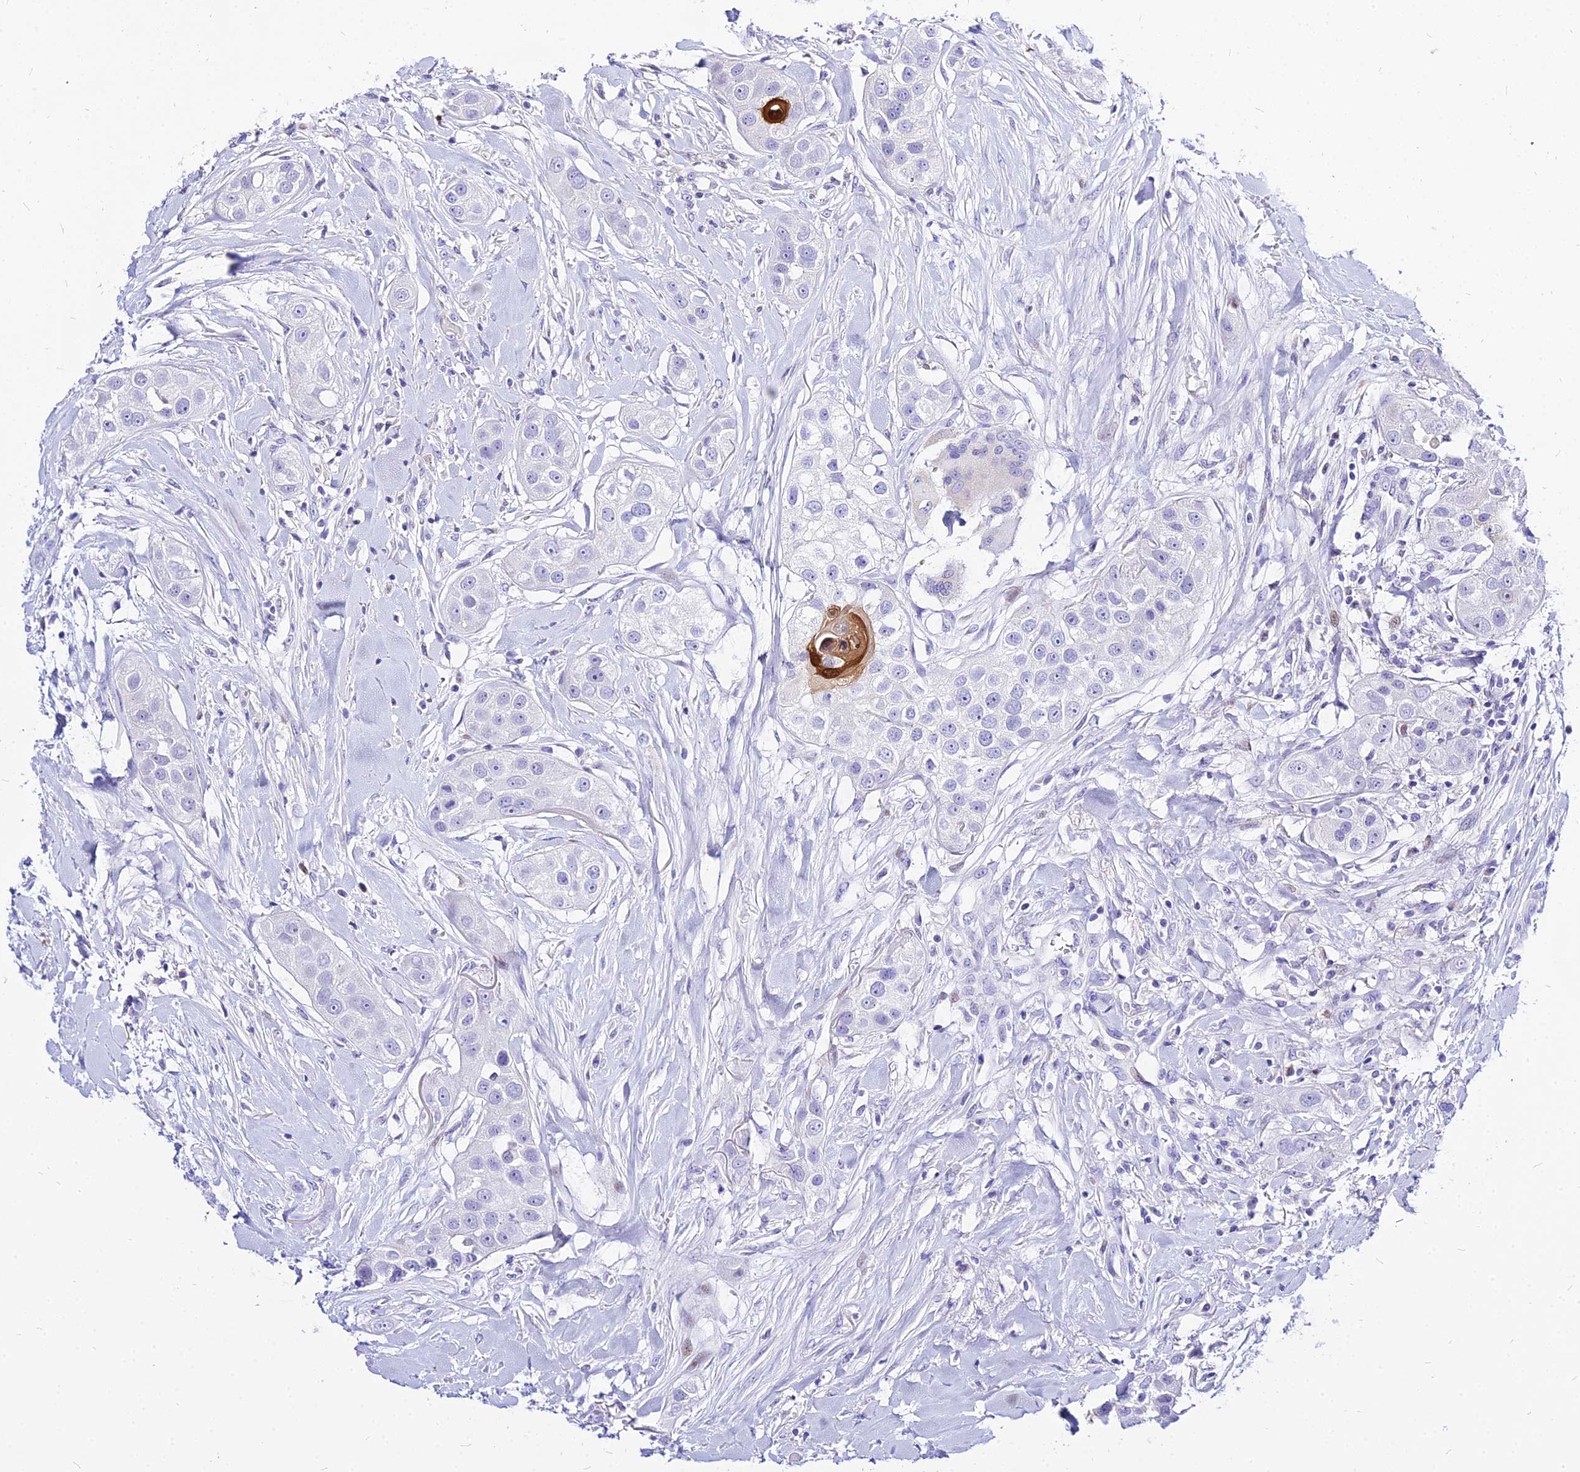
{"staining": {"intensity": "negative", "quantity": "none", "location": "none"}, "tissue": "head and neck cancer", "cell_type": "Tumor cells", "image_type": "cancer", "snomed": [{"axis": "morphology", "description": "Normal tissue, NOS"}, {"axis": "morphology", "description": "Squamous cell carcinoma, NOS"}, {"axis": "topography", "description": "Skeletal muscle"}, {"axis": "topography", "description": "Head-Neck"}], "caption": "This is an immunohistochemistry (IHC) micrograph of head and neck cancer (squamous cell carcinoma). There is no positivity in tumor cells.", "gene": "CARD18", "patient": {"sex": "male", "age": 51}}